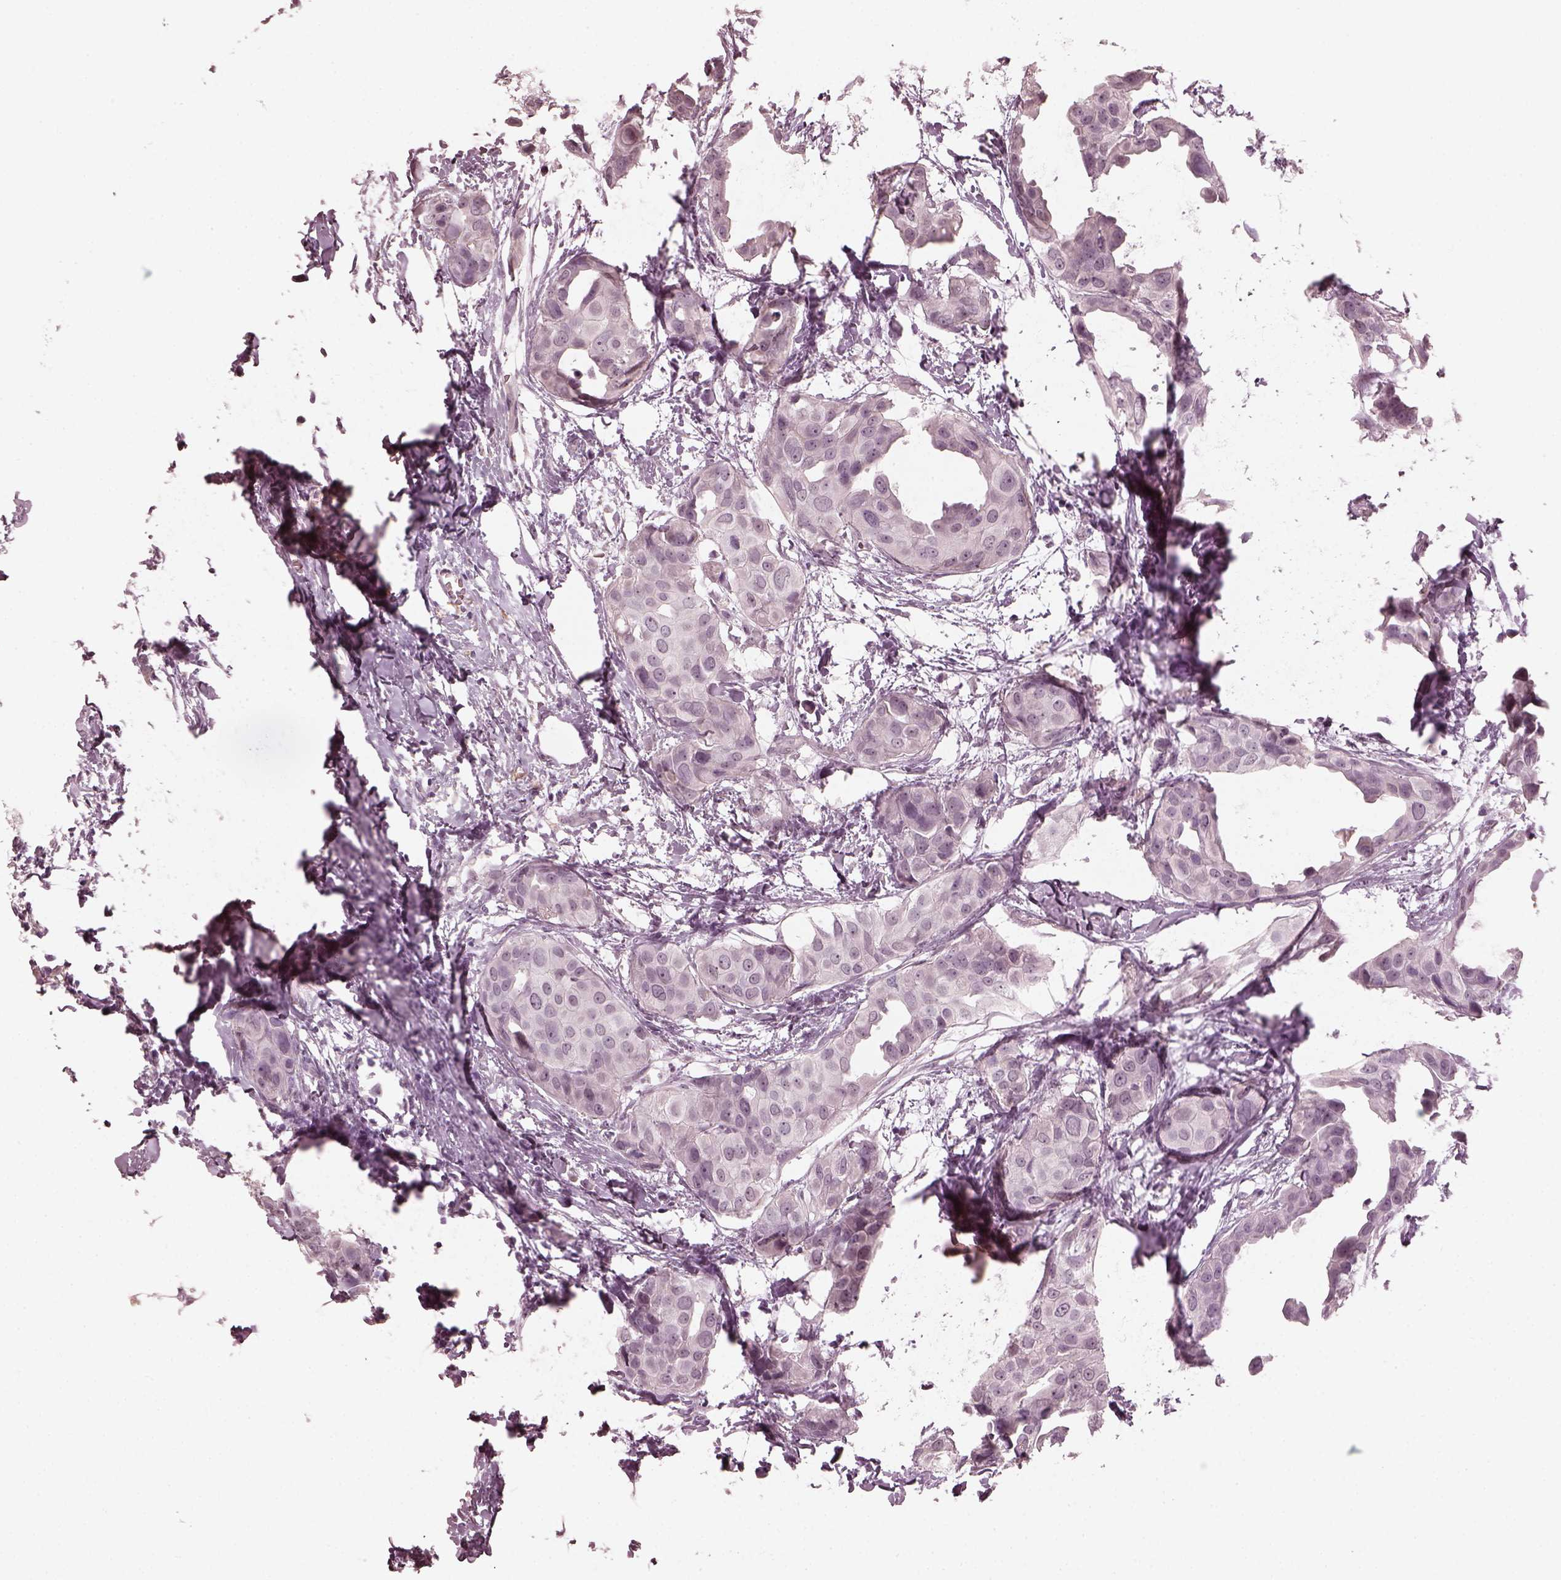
{"staining": {"intensity": "negative", "quantity": "none", "location": "none"}, "tissue": "breast cancer", "cell_type": "Tumor cells", "image_type": "cancer", "snomed": [{"axis": "morphology", "description": "Duct carcinoma"}, {"axis": "topography", "description": "Breast"}], "caption": "The IHC histopathology image has no significant staining in tumor cells of invasive ductal carcinoma (breast) tissue.", "gene": "OPTC", "patient": {"sex": "female", "age": 38}}